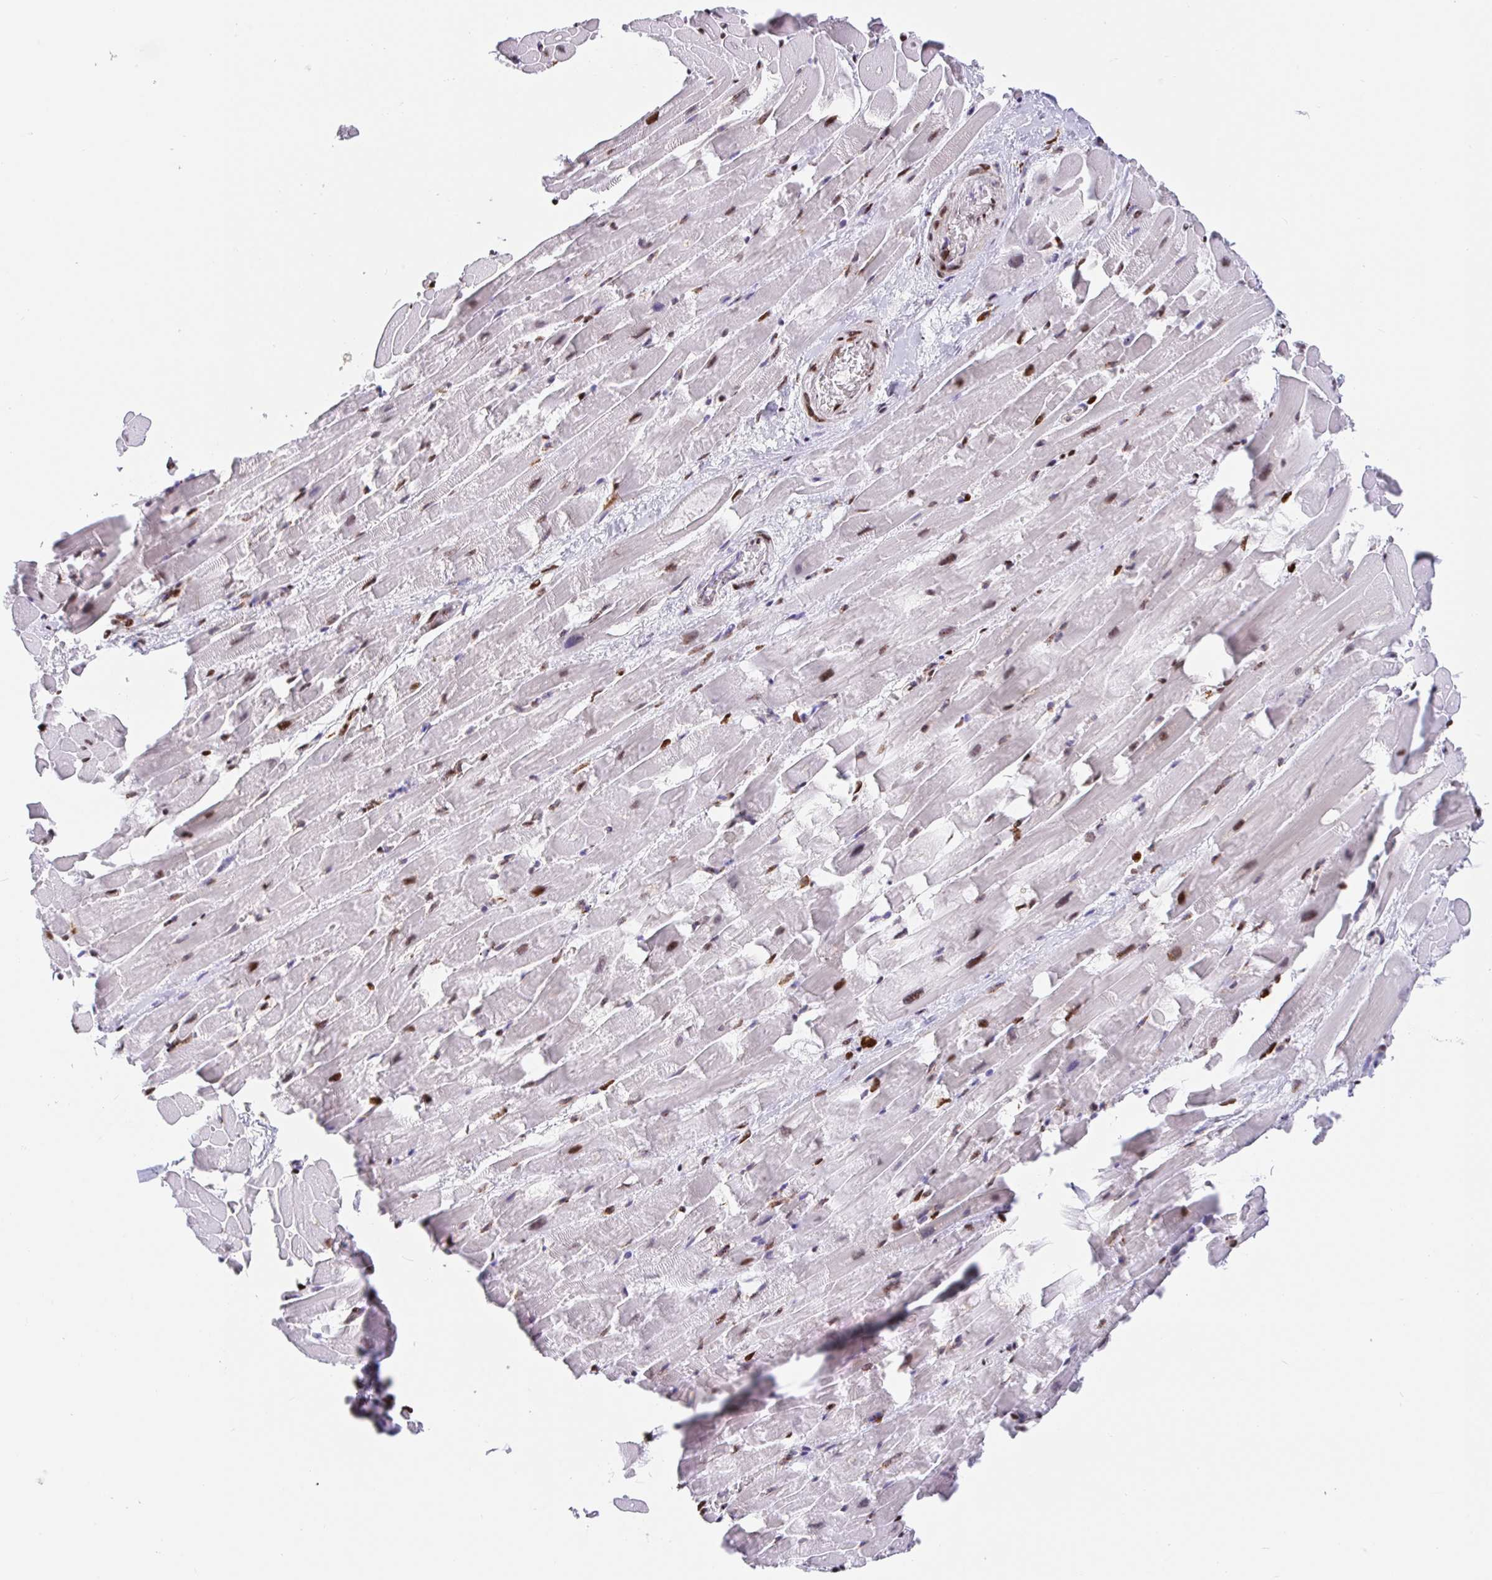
{"staining": {"intensity": "moderate", "quantity": "25%-75%", "location": "nuclear"}, "tissue": "heart muscle", "cell_type": "Cardiomyocytes", "image_type": "normal", "snomed": [{"axis": "morphology", "description": "Normal tissue, NOS"}, {"axis": "topography", "description": "Heart"}], "caption": "Moderate nuclear expression is present in approximately 25%-75% of cardiomyocytes in normal heart muscle.", "gene": "SETD5", "patient": {"sex": "male", "age": 37}}